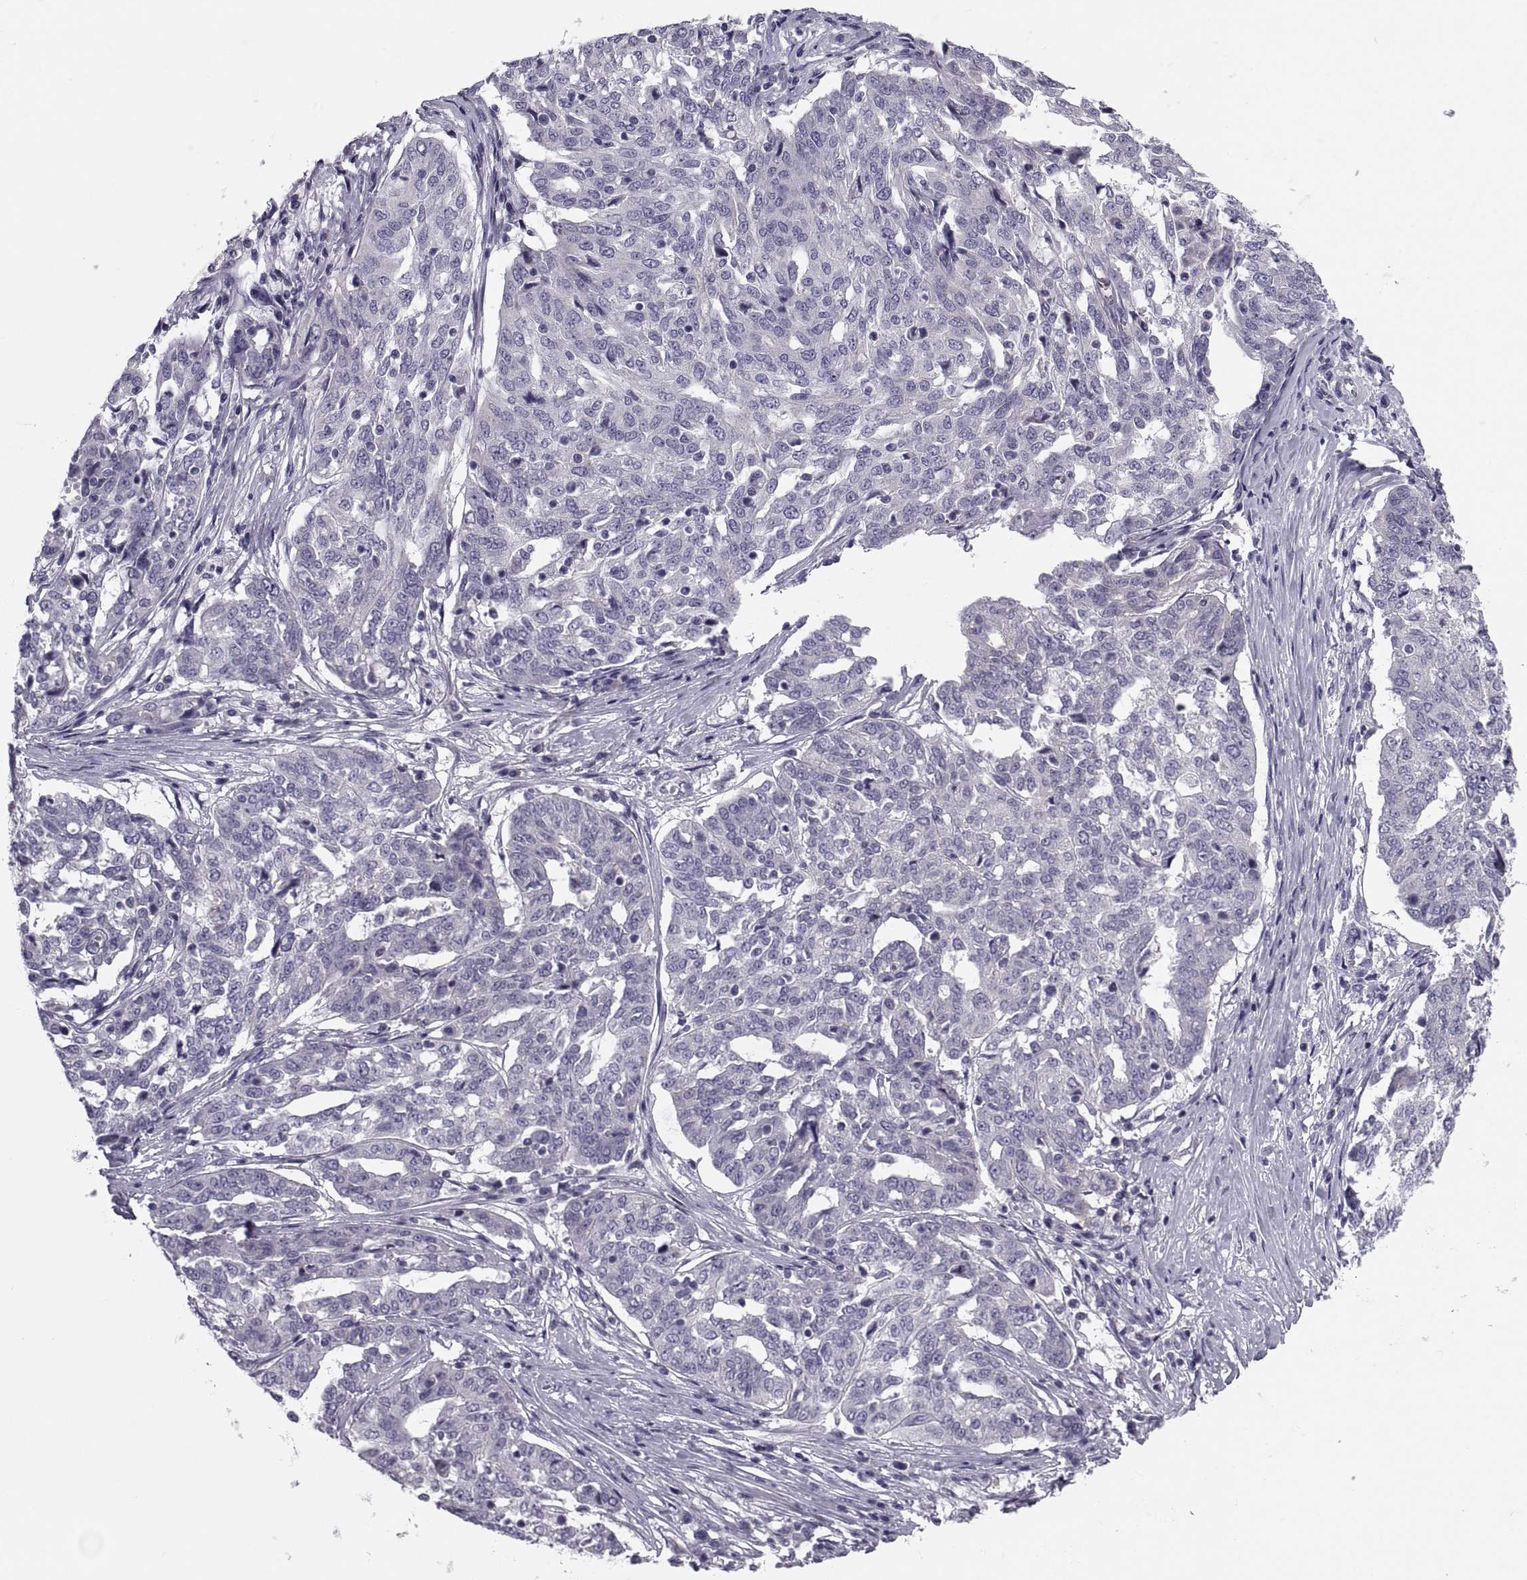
{"staining": {"intensity": "negative", "quantity": "none", "location": "none"}, "tissue": "ovarian cancer", "cell_type": "Tumor cells", "image_type": "cancer", "snomed": [{"axis": "morphology", "description": "Cystadenocarcinoma, serous, NOS"}, {"axis": "topography", "description": "Ovary"}], "caption": "A high-resolution photomicrograph shows immunohistochemistry staining of serous cystadenocarcinoma (ovarian), which reveals no significant positivity in tumor cells.", "gene": "PDZRN4", "patient": {"sex": "female", "age": 67}}